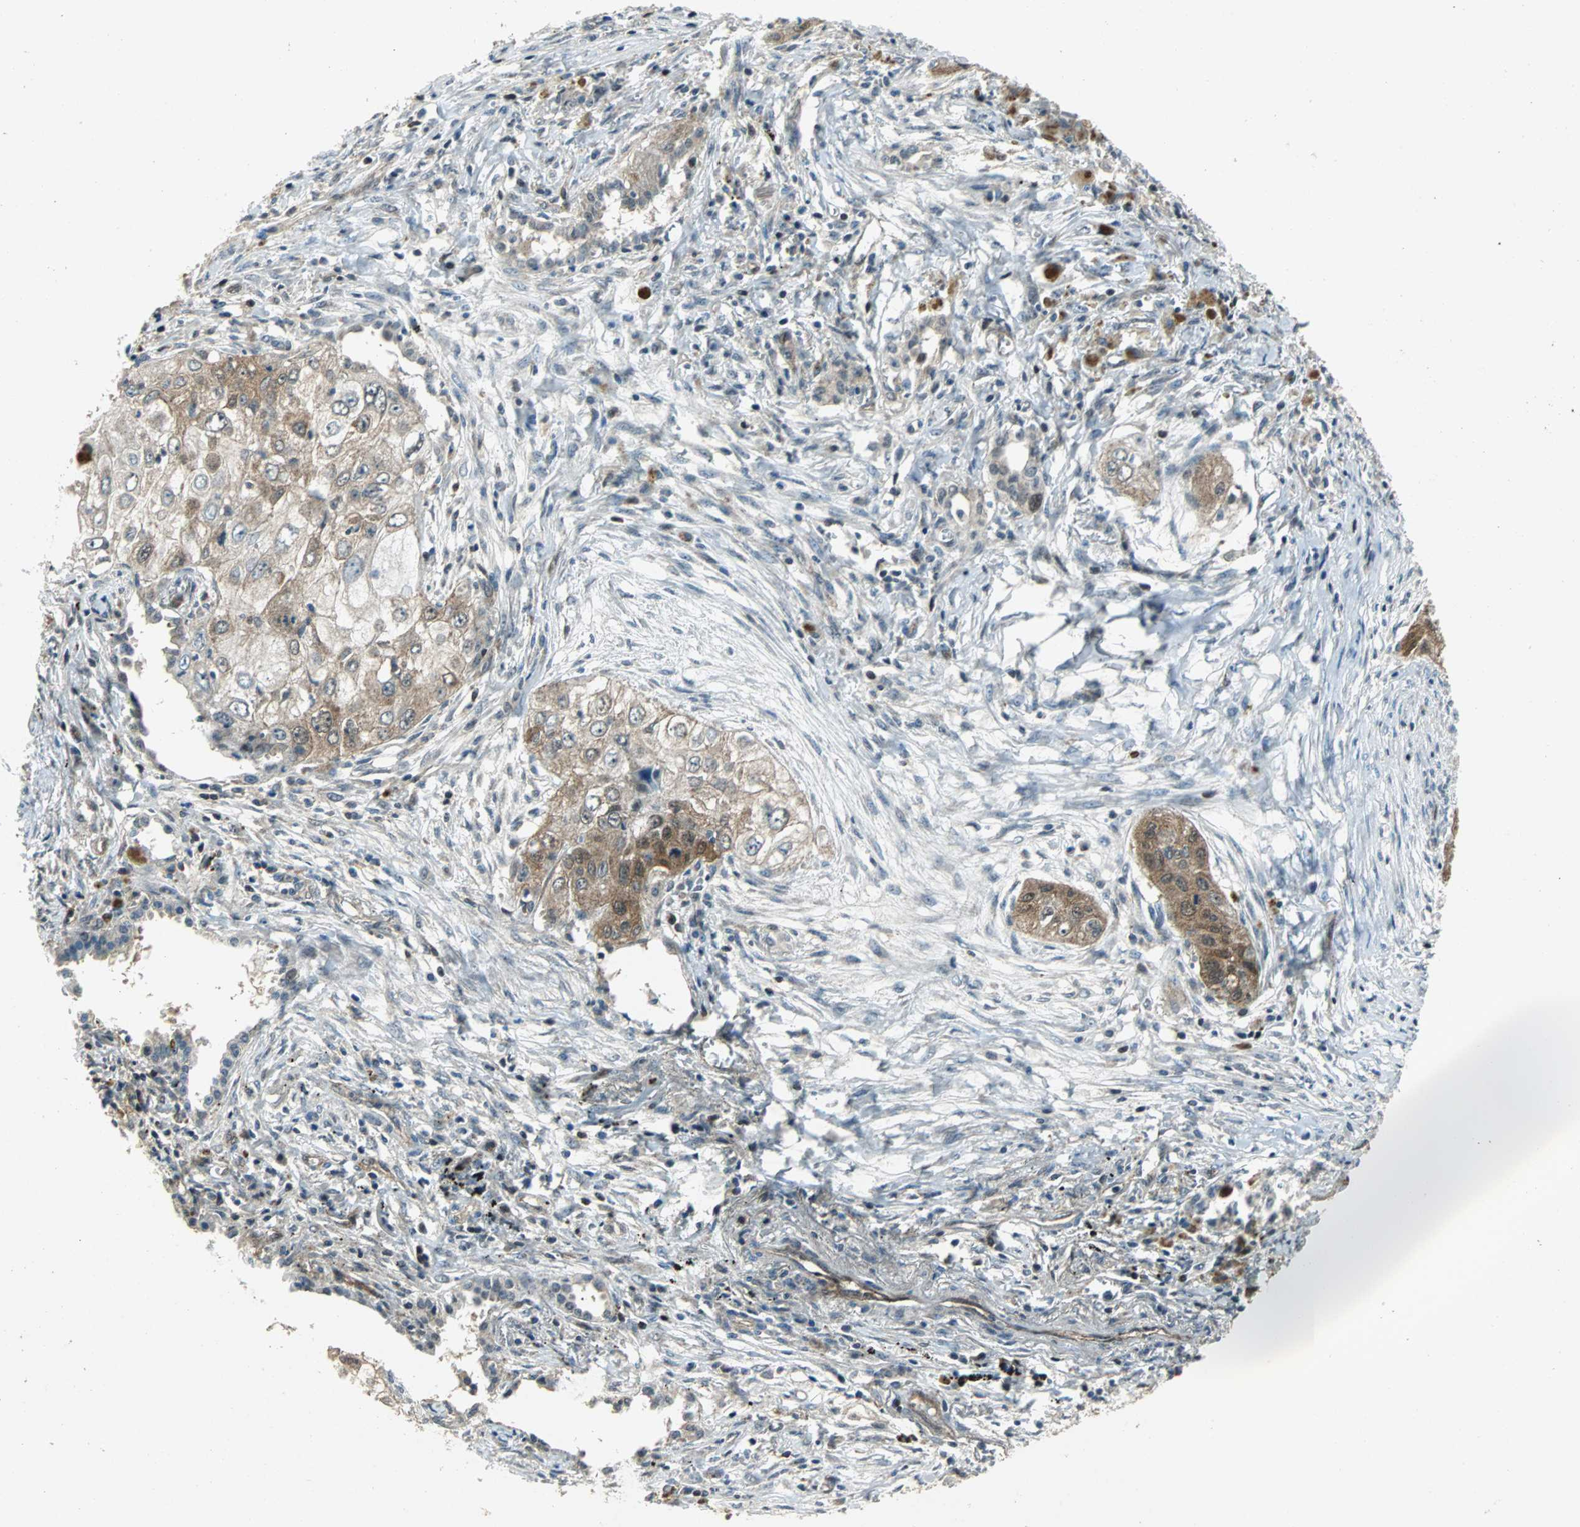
{"staining": {"intensity": "moderate", "quantity": ">75%", "location": "cytoplasmic/membranous"}, "tissue": "lung cancer", "cell_type": "Tumor cells", "image_type": "cancer", "snomed": [{"axis": "morphology", "description": "Squamous cell carcinoma, NOS"}, {"axis": "topography", "description": "Lung"}], "caption": "Lung cancer (squamous cell carcinoma) tissue reveals moderate cytoplasmic/membranous positivity in about >75% of tumor cells Using DAB (brown) and hematoxylin (blue) stains, captured at high magnification using brightfield microscopy.", "gene": "GSDMD", "patient": {"sex": "male", "age": 71}}